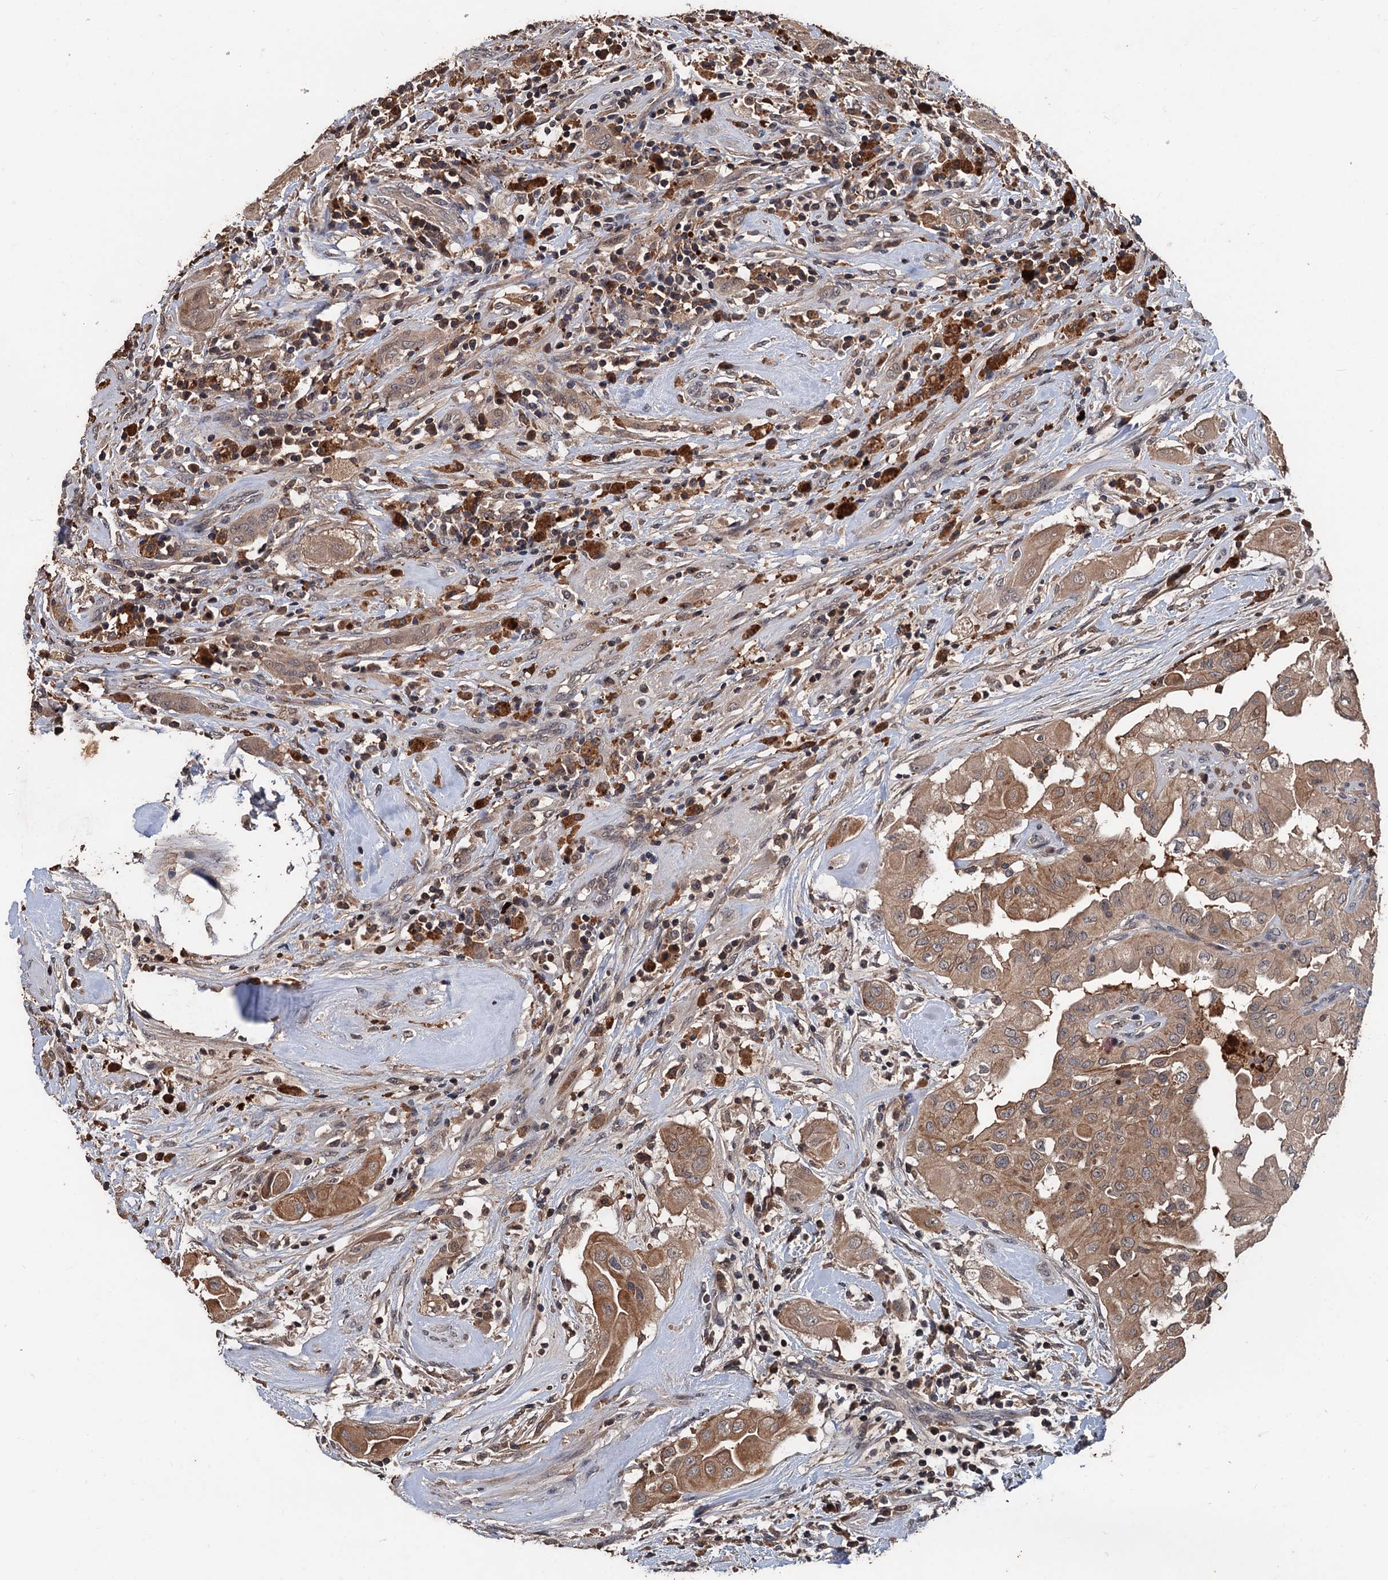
{"staining": {"intensity": "moderate", "quantity": ">75%", "location": "cytoplasmic/membranous"}, "tissue": "thyroid cancer", "cell_type": "Tumor cells", "image_type": "cancer", "snomed": [{"axis": "morphology", "description": "Papillary adenocarcinoma, NOS"}, {"axis": "topography", "description": "Thyroid gland"}], "caption": "Thyroid papillary adenocarcinoma tissue reveals moderate cytoplasmic/membranous expression in about >75% of tumor cells, visualized by immunohistochemistry.", "gene": "ZNF438", "patient": {"sex": "female", "age": 59}}